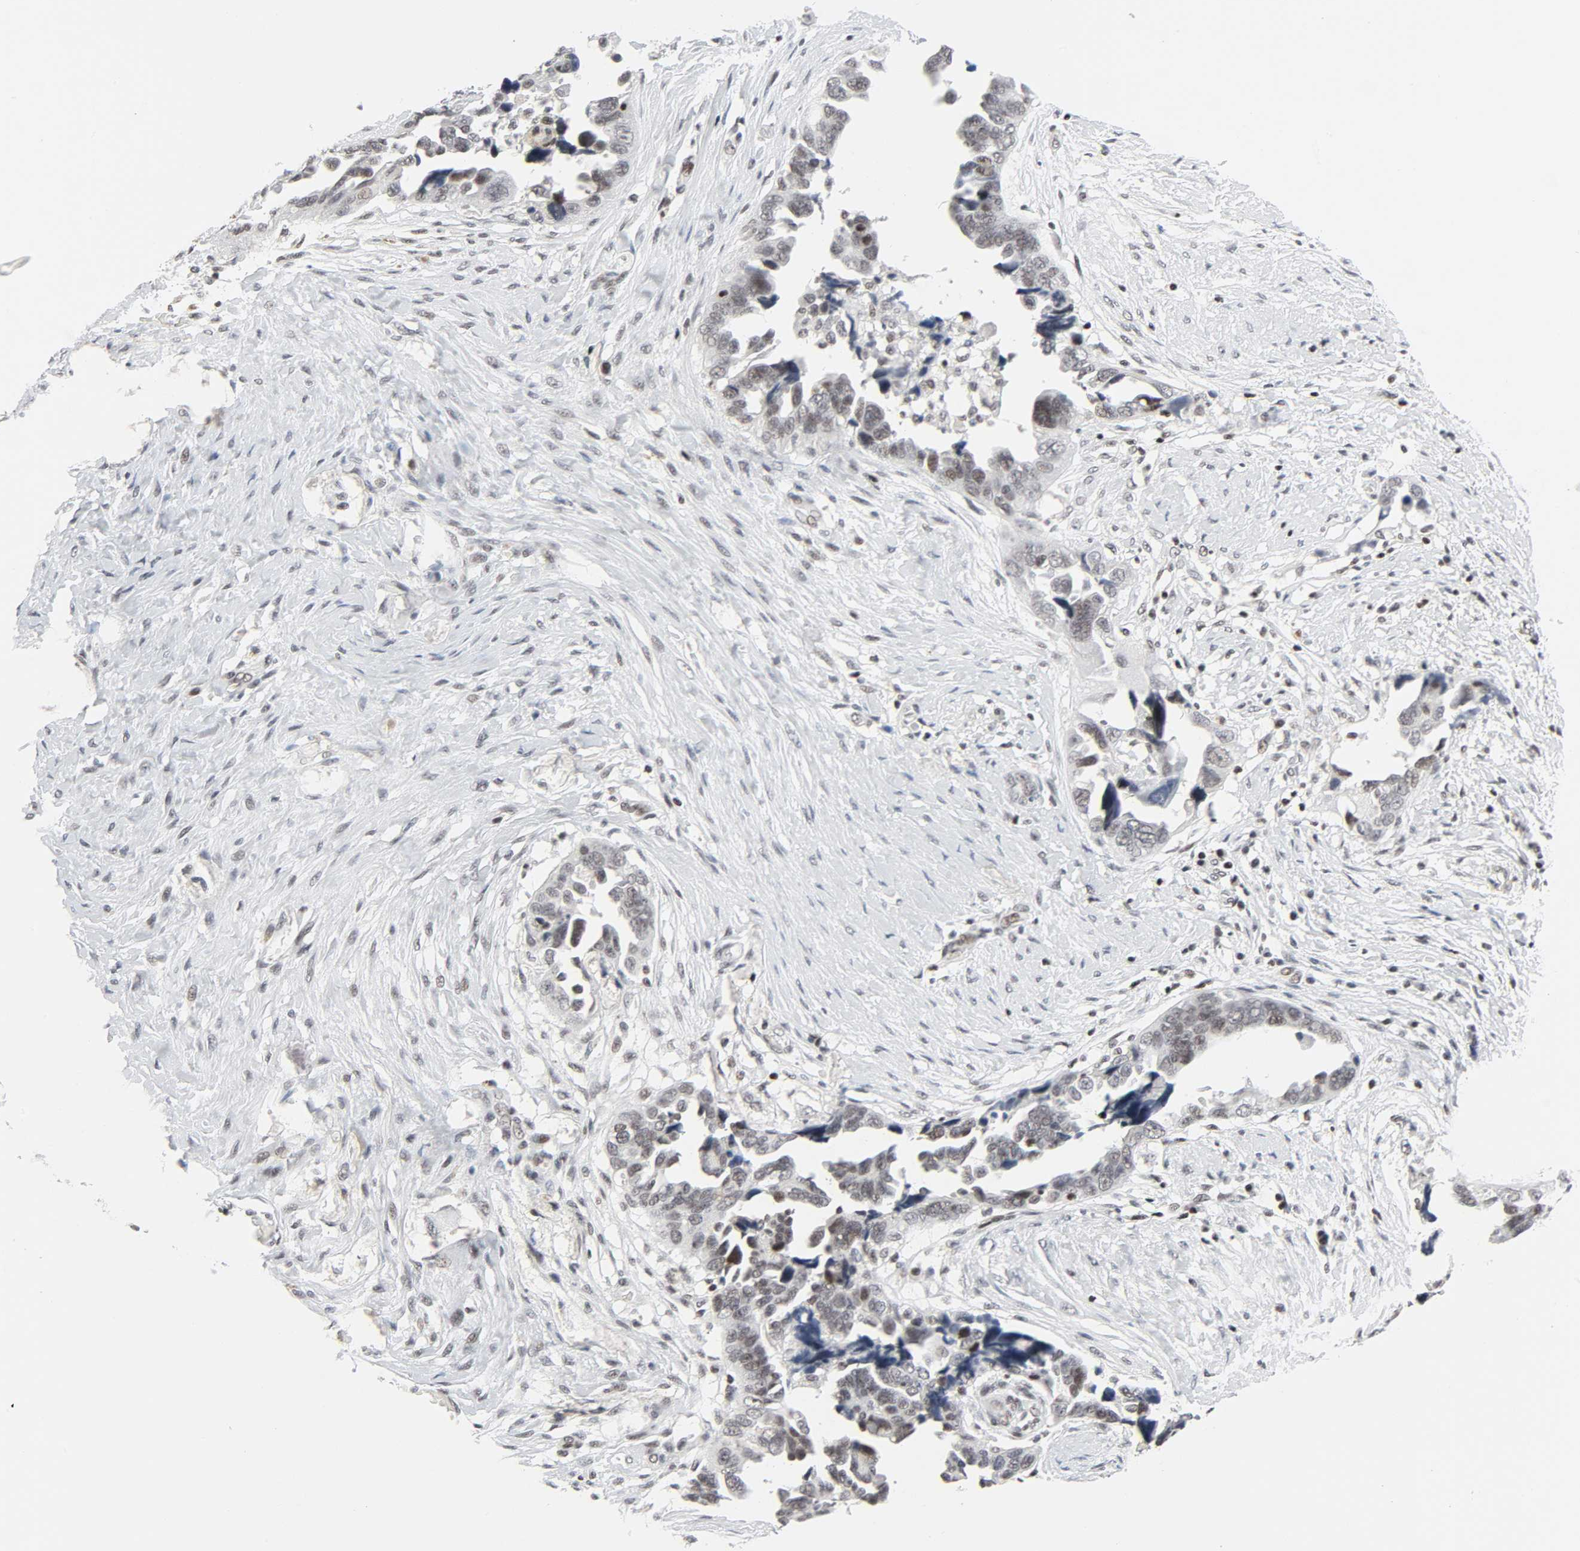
{"staining": {"intensity": "weak", "quantity": "25%-75%", "location": "nuclear"}, "tissue": "ovarian cancer", "cell_type": "Tumor cells", "image_type": "cancer", "snomed": [{"axis": "morphology", "description": "Cystadenocarcinoma, serous, NOS"}, {"axis": "topography", "description": "Ovary"}], "caption": "Ovarian cancer (serous cystadenocarcinoma) was stained to show a protein in brown. There is low levels of weak nuclear expression in about 25%-75% of tumor cells.", "gene": "GABPA", "patient": {"sex": "female", "age": 71}}